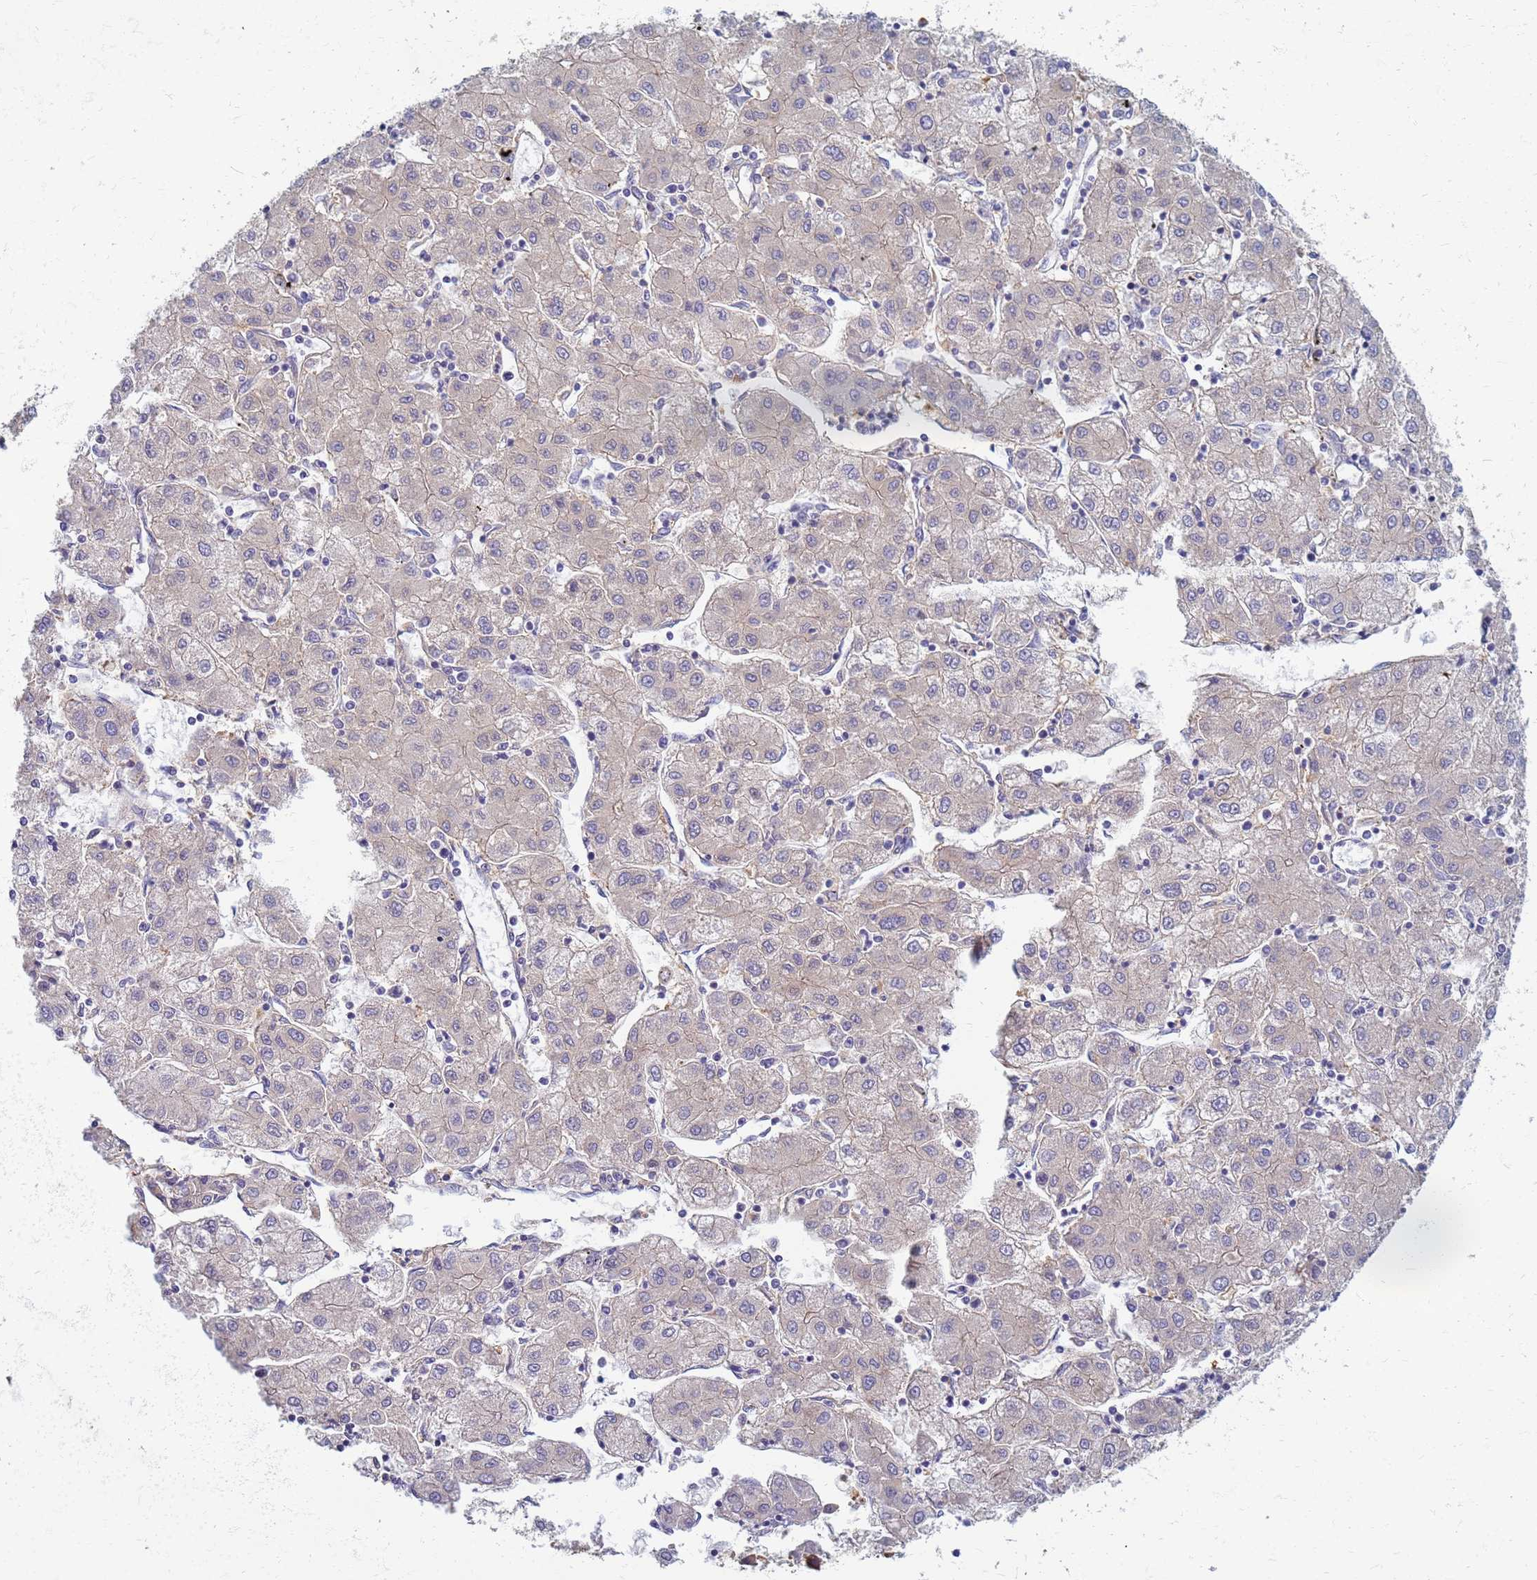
{"staining": {"intensity": "negative", "quantity": "none", "location": "none"}, "tissue": "liver cancer", "cell_type": "Tumor cells", "image_type": "cancer", "snomed": [{"axis": "morphology", "description": "Carcinoma, Hepatocellular, NOS"}, {"axis": "topography", "description": "Liver"}], "caption": "Protein analysis of hepatocellular carcinoma (liver) demonstrates no significant staining in tumor cells.", "gene": "EEA1", "patient": {"sex": "male", "age": 72}}